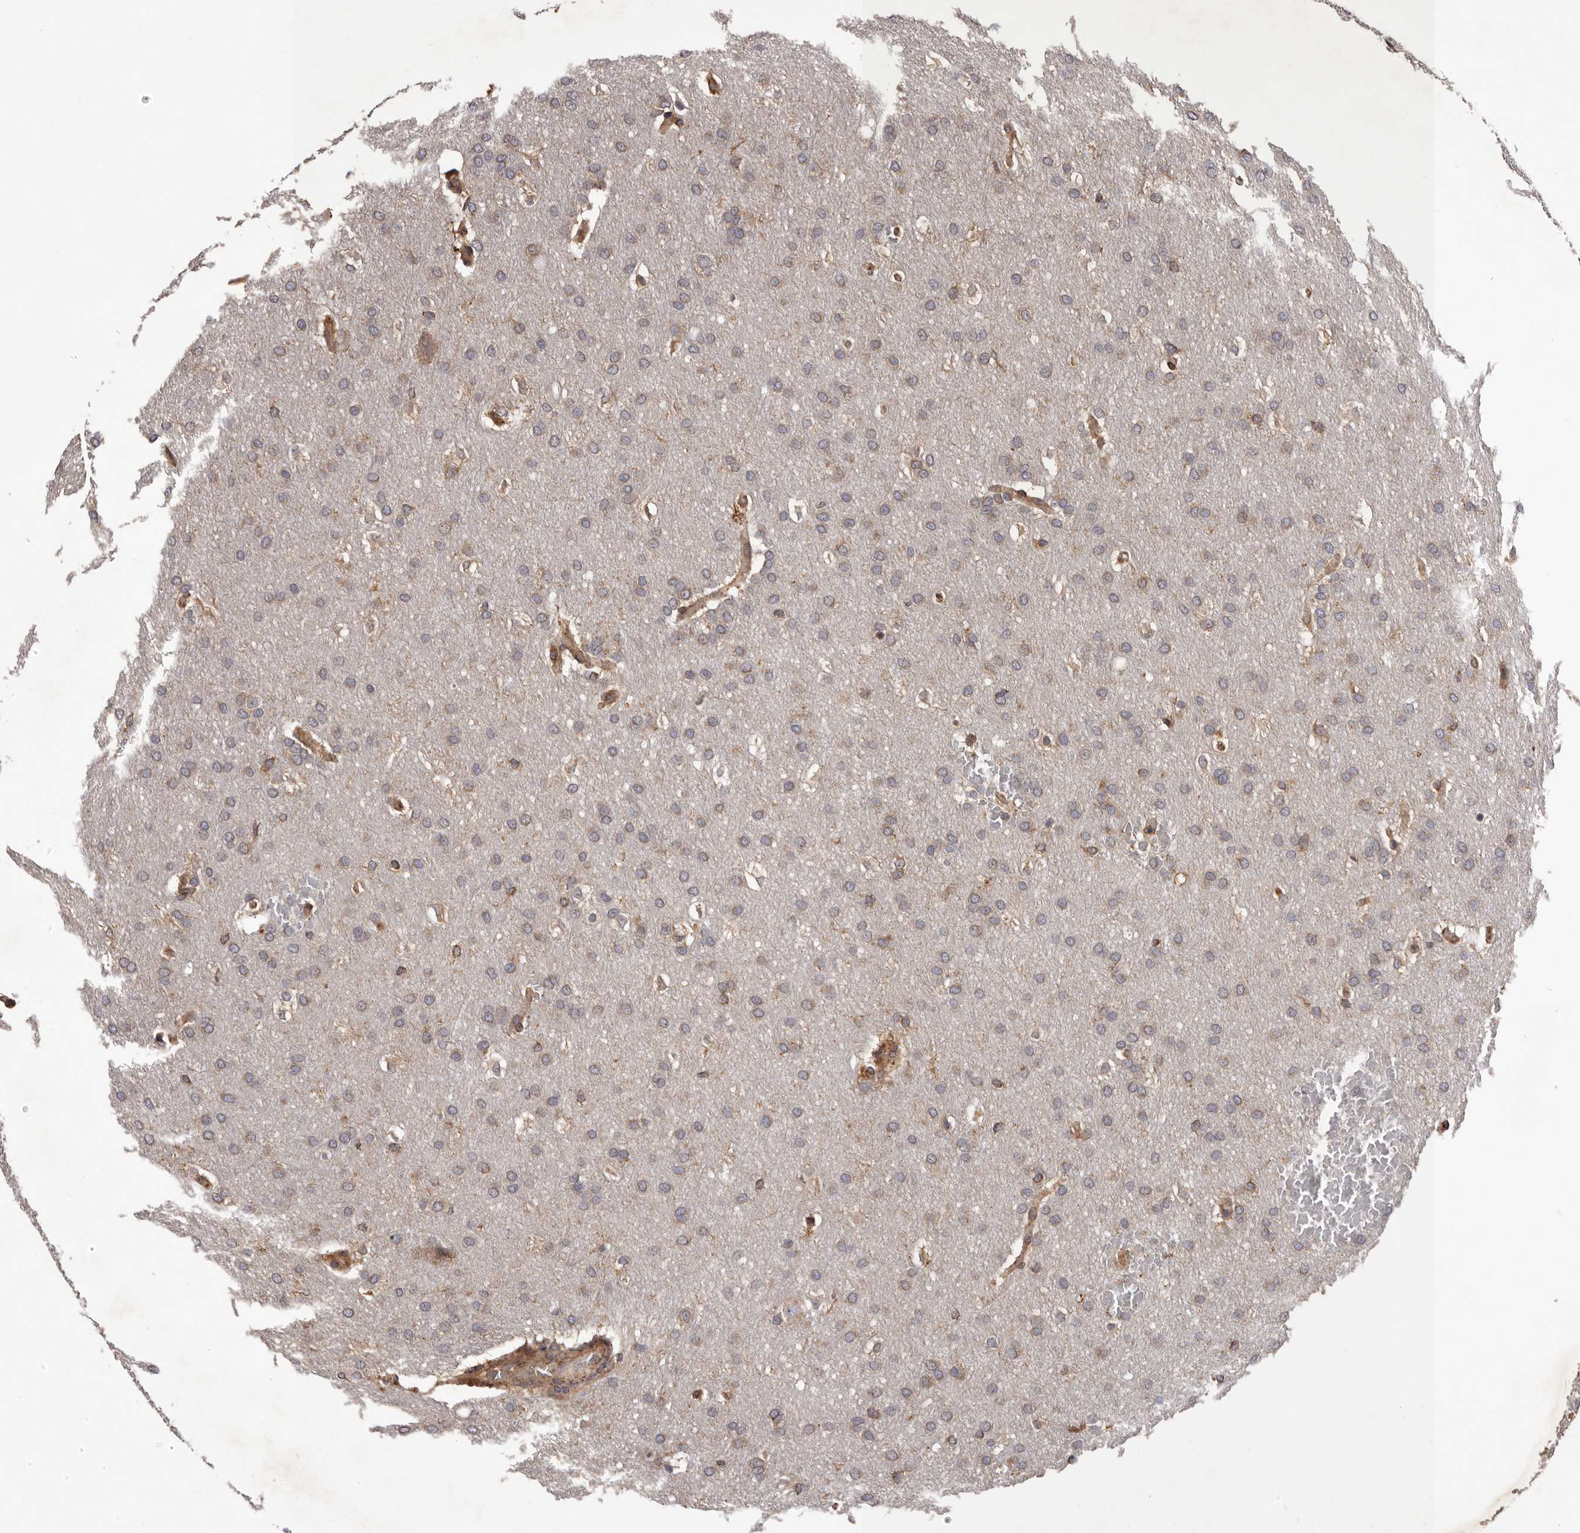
{"staining": {"intensity": "weak", "quantity": "25%-75%", "location": "cytoplasmic/membranous"}, "tissue": "glioma", "cell_type": "Tumor cells", "image_type": "cancer", "snomed": [{"axis": "morphology", "description": "Glioma, malignant, Low grade"}, {"axis": "topography", "description": "Brain"}], "caption": "Weak cytoplasmic/membranous protein expression is present in about 25%-75% of tumor cells in low-grade glioma (malignant).", "gene": "GADD45B", "patient": {"sex": "female", "age": 37}}